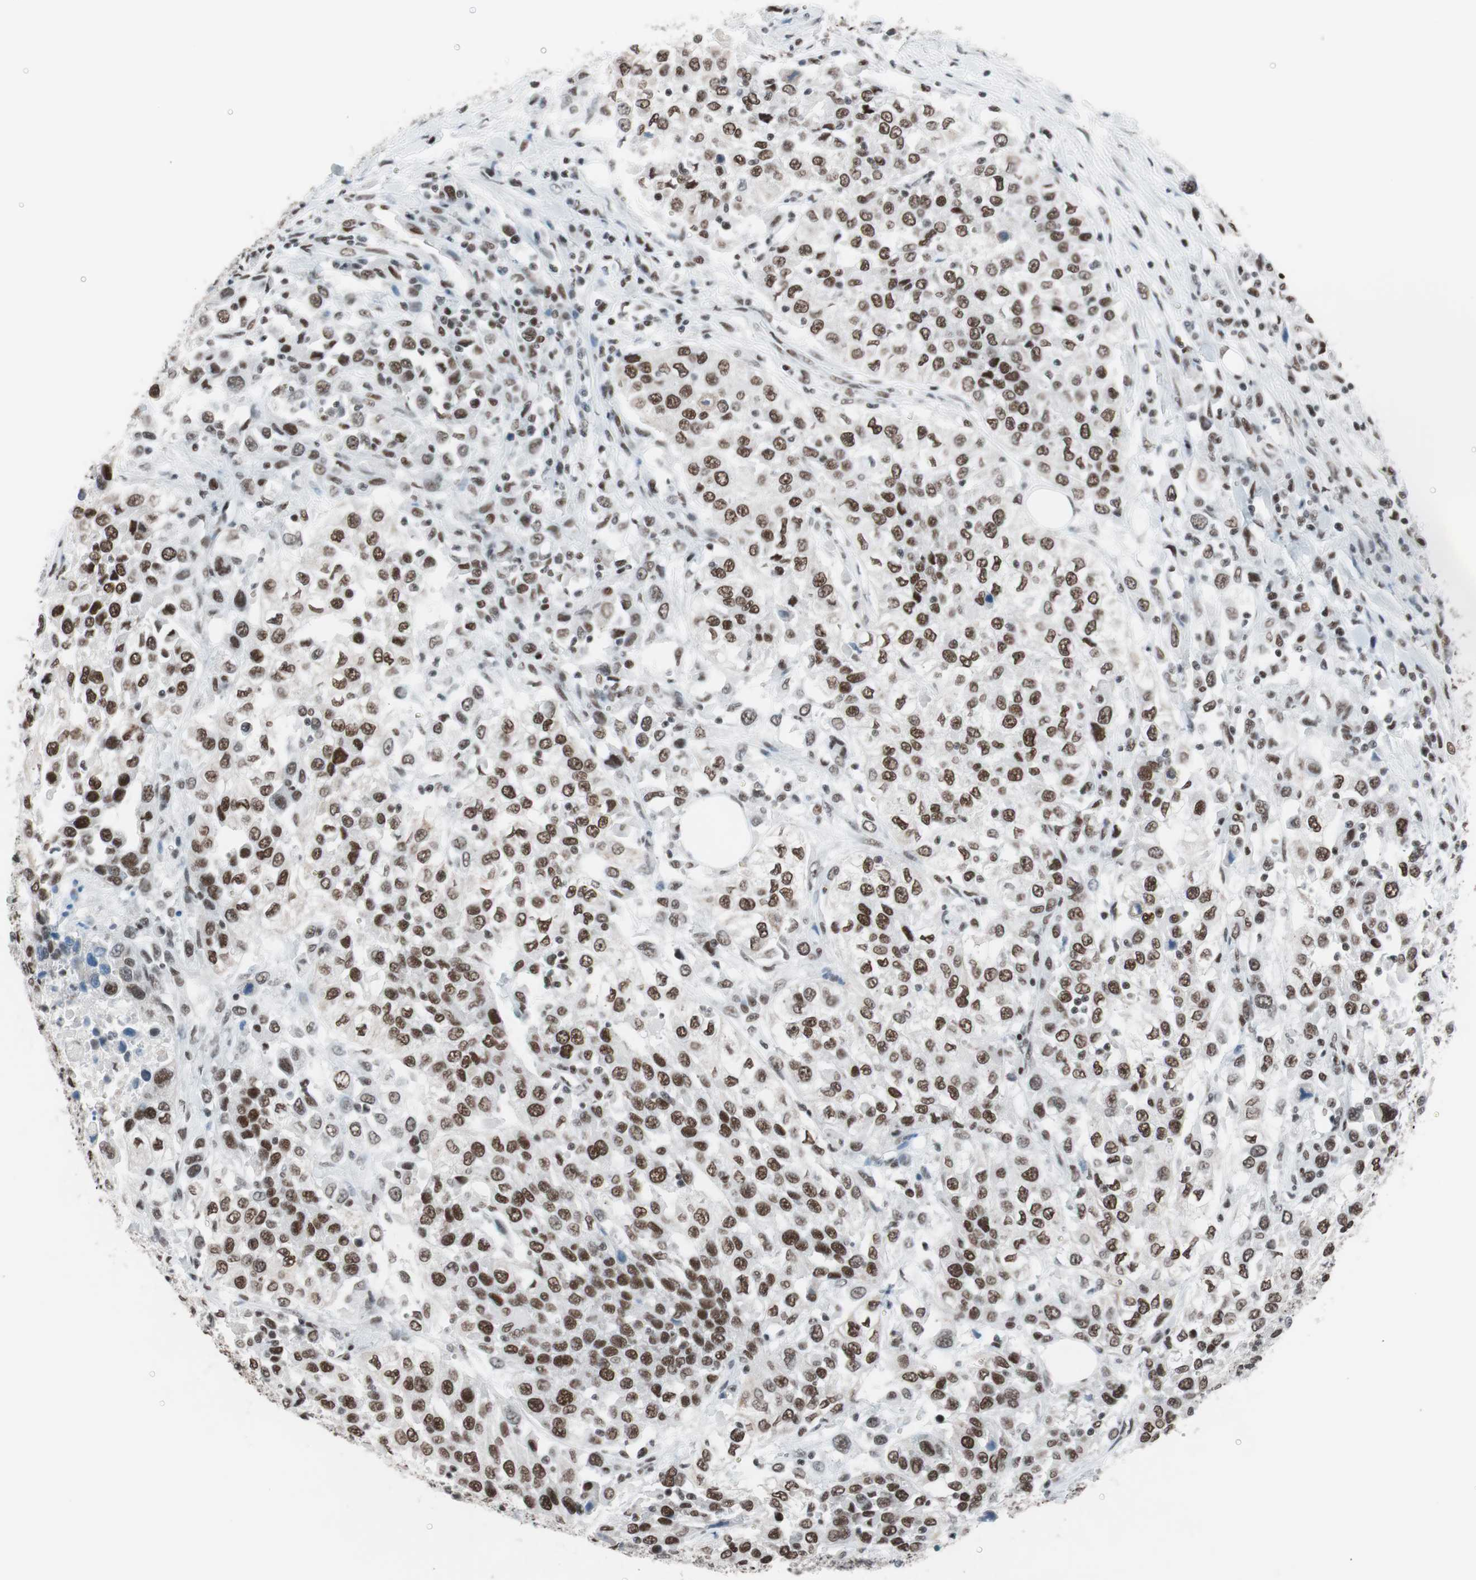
{"staining": {"intensity": "strong", "quantity": ">75%", "location": "nuclear"}, "tissue": "urothelial cancer", "cell_type": "Tumor cells", "image_type": "cancer", "snomed": [{"axis": "morphology", "description": "Urothelial carcinoma, High grade"}, {"axis": "topography", "description": "Urinary bladder"}], "caption": "Urothelial carcinoma (high-grade) stained with a brown dye displays strong nuclear positive staining in about >75% of tumor cells.", "gene": "ARID1A", "patient": {"sex": "female", "age": 80}}